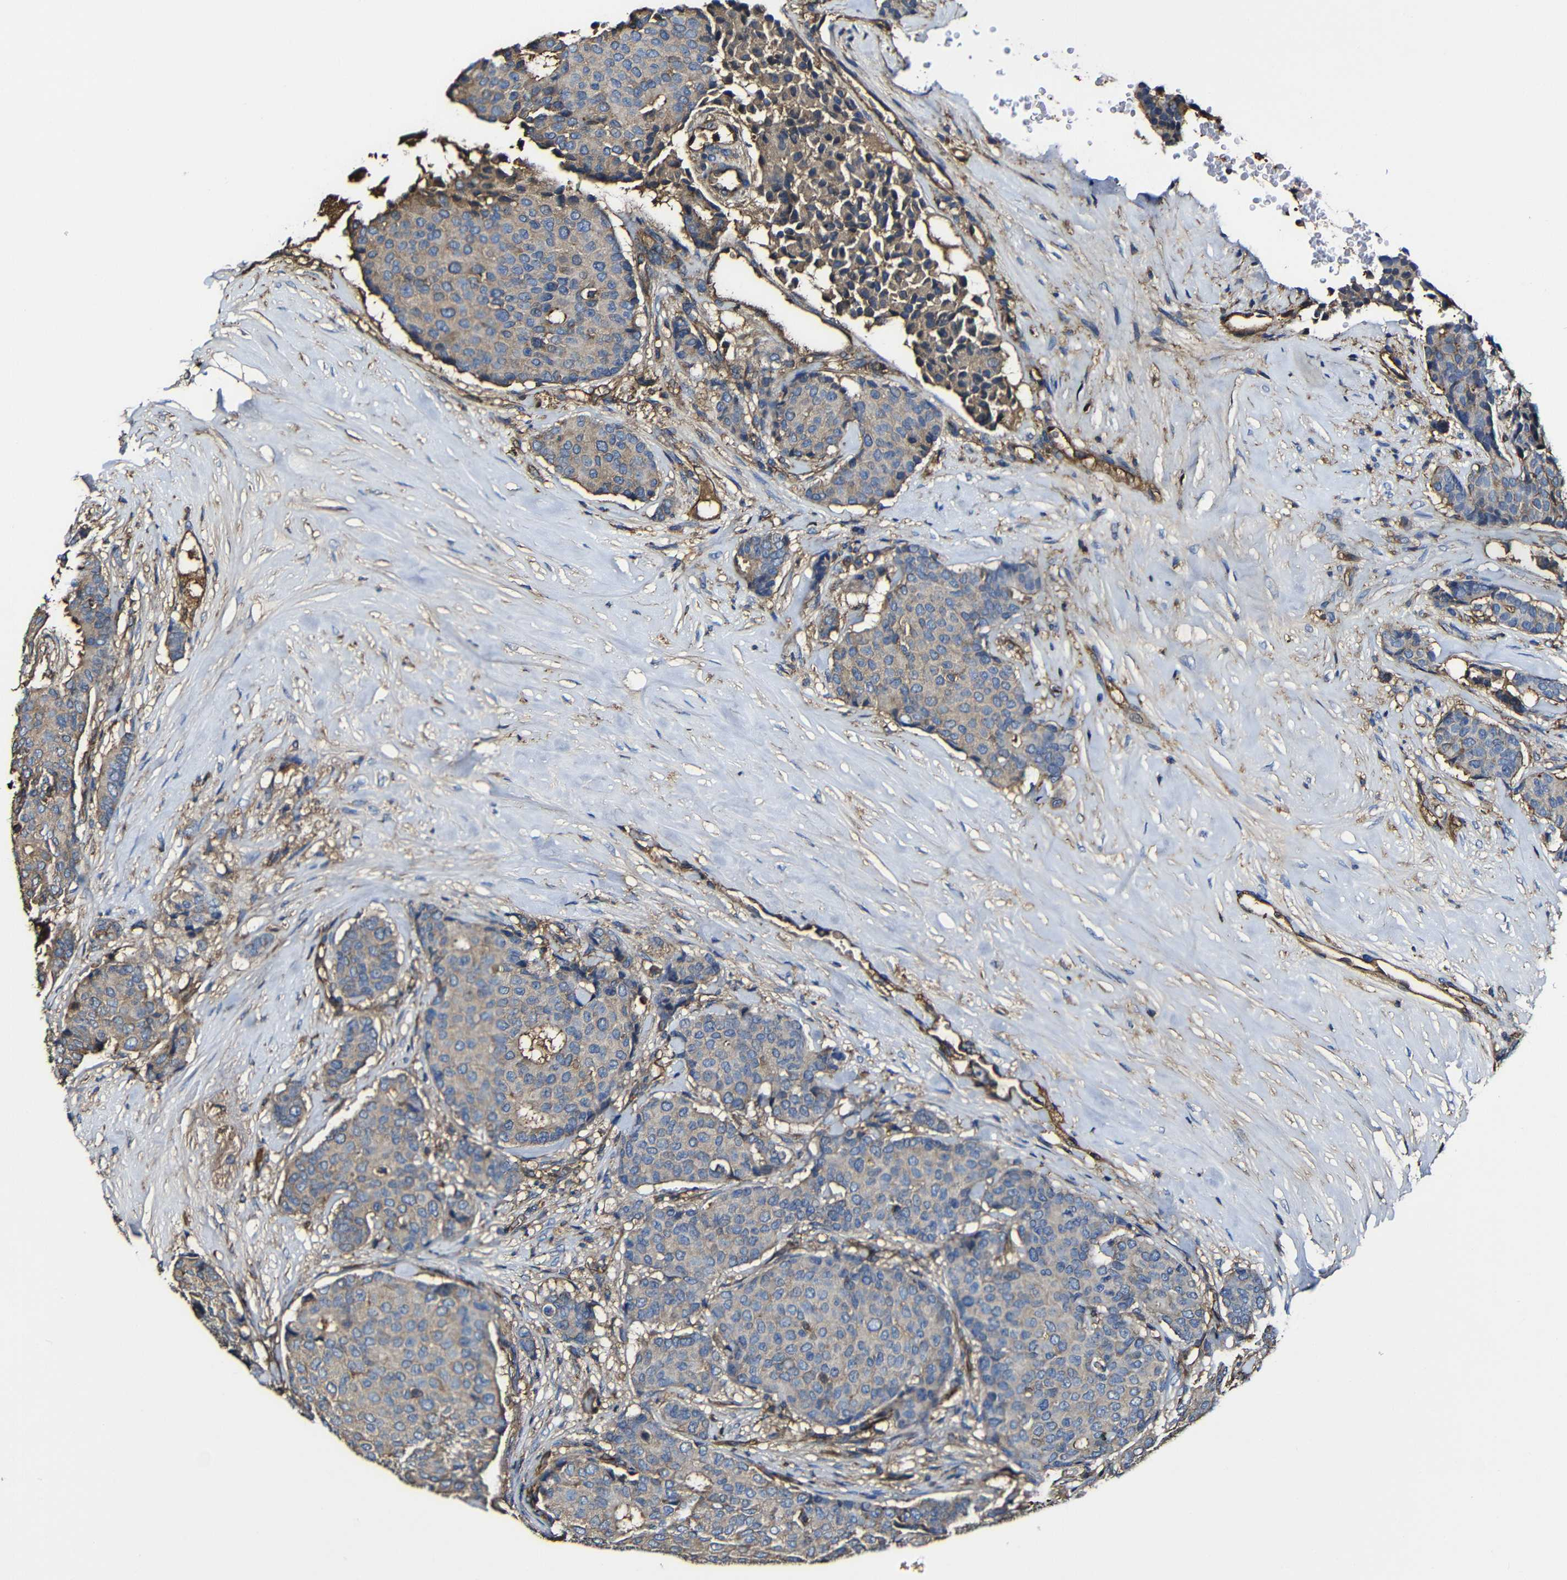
{"staining": {"intensity": "moderate", "quantity": "<25%", "location": "cytoplasmic/membranous"}, "tissue": "breast cancer", "cell_type": "Tumor cells", "image_type": "cancer", "snomed": [{"axis": "morphology", "description": "Duct carcinoma"}, {"axis": "topography", "description": "Breast"}], "caption": "Brown immunohistochemical staining in human breast cancer (intraductal carcinoma) exhibits moderate cytoplasmic/membranous positivity in approximately <25% of tumor cells.", "gene": "MSN", "patient": {"sex": "female", "age": 75}}